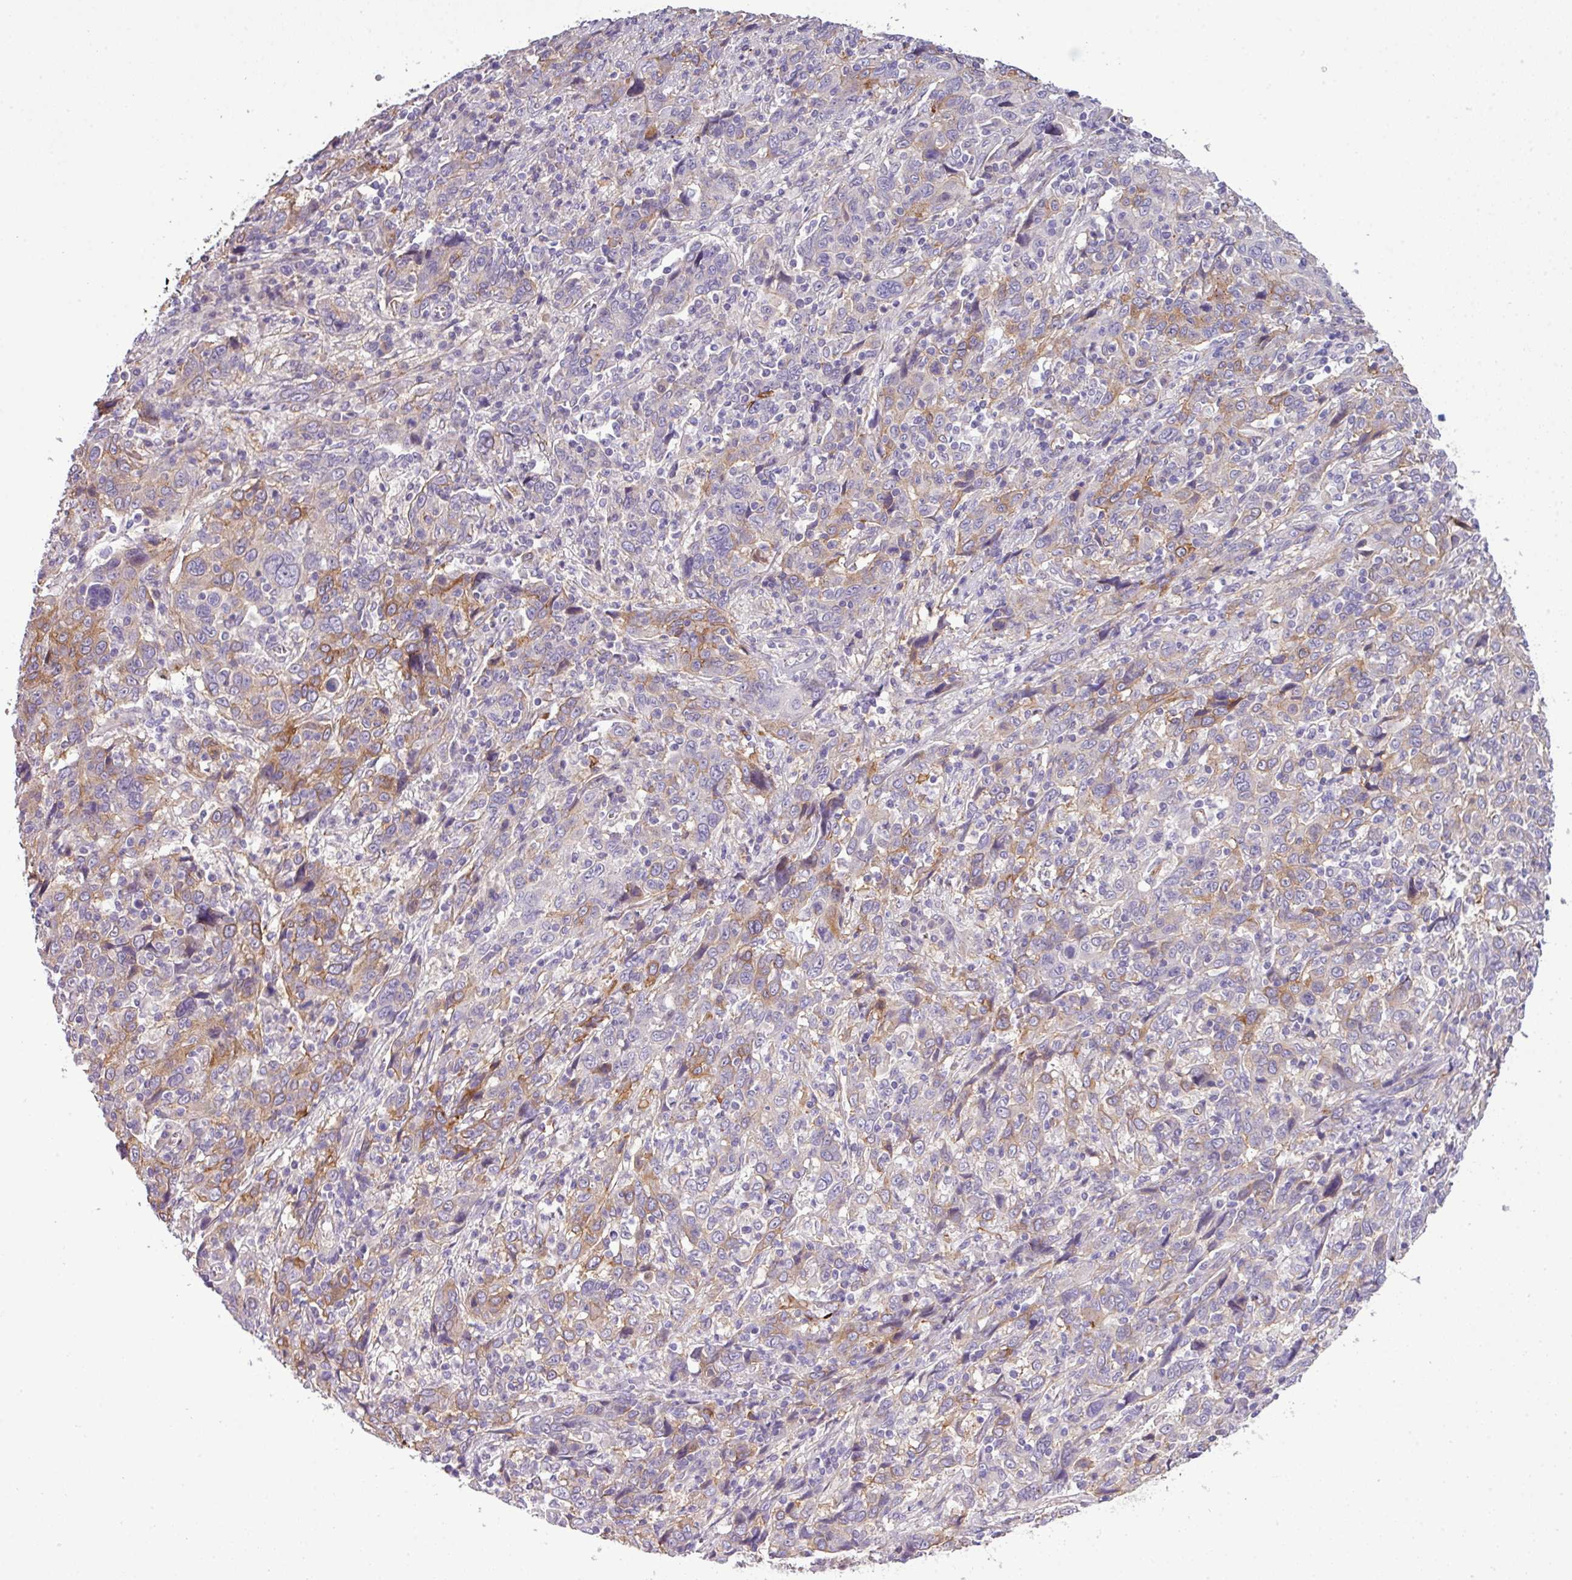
{"staining": {"intensity": "moderate", "quantity": "<25%", "location": "cytoplasmic/membranous"}, "tissue": "cervical cancer", "cell_type": "Tumor cells", "image_type": "cancer", "snomed": [{"axis": "morphology", "description": "Squamous cell carcinoma, NOS"}, {"axis": "topography", "description": "Cervix"}], "caption": "Immunohistochemical staining of human squamous cell carcinoma (cervical) demonstrates low levels of moderate cytoplasmic/membranous expression in about <25% of tumor cells.", "gene": "PARD6A", "patient": {"sex": "female", "age": 46}}